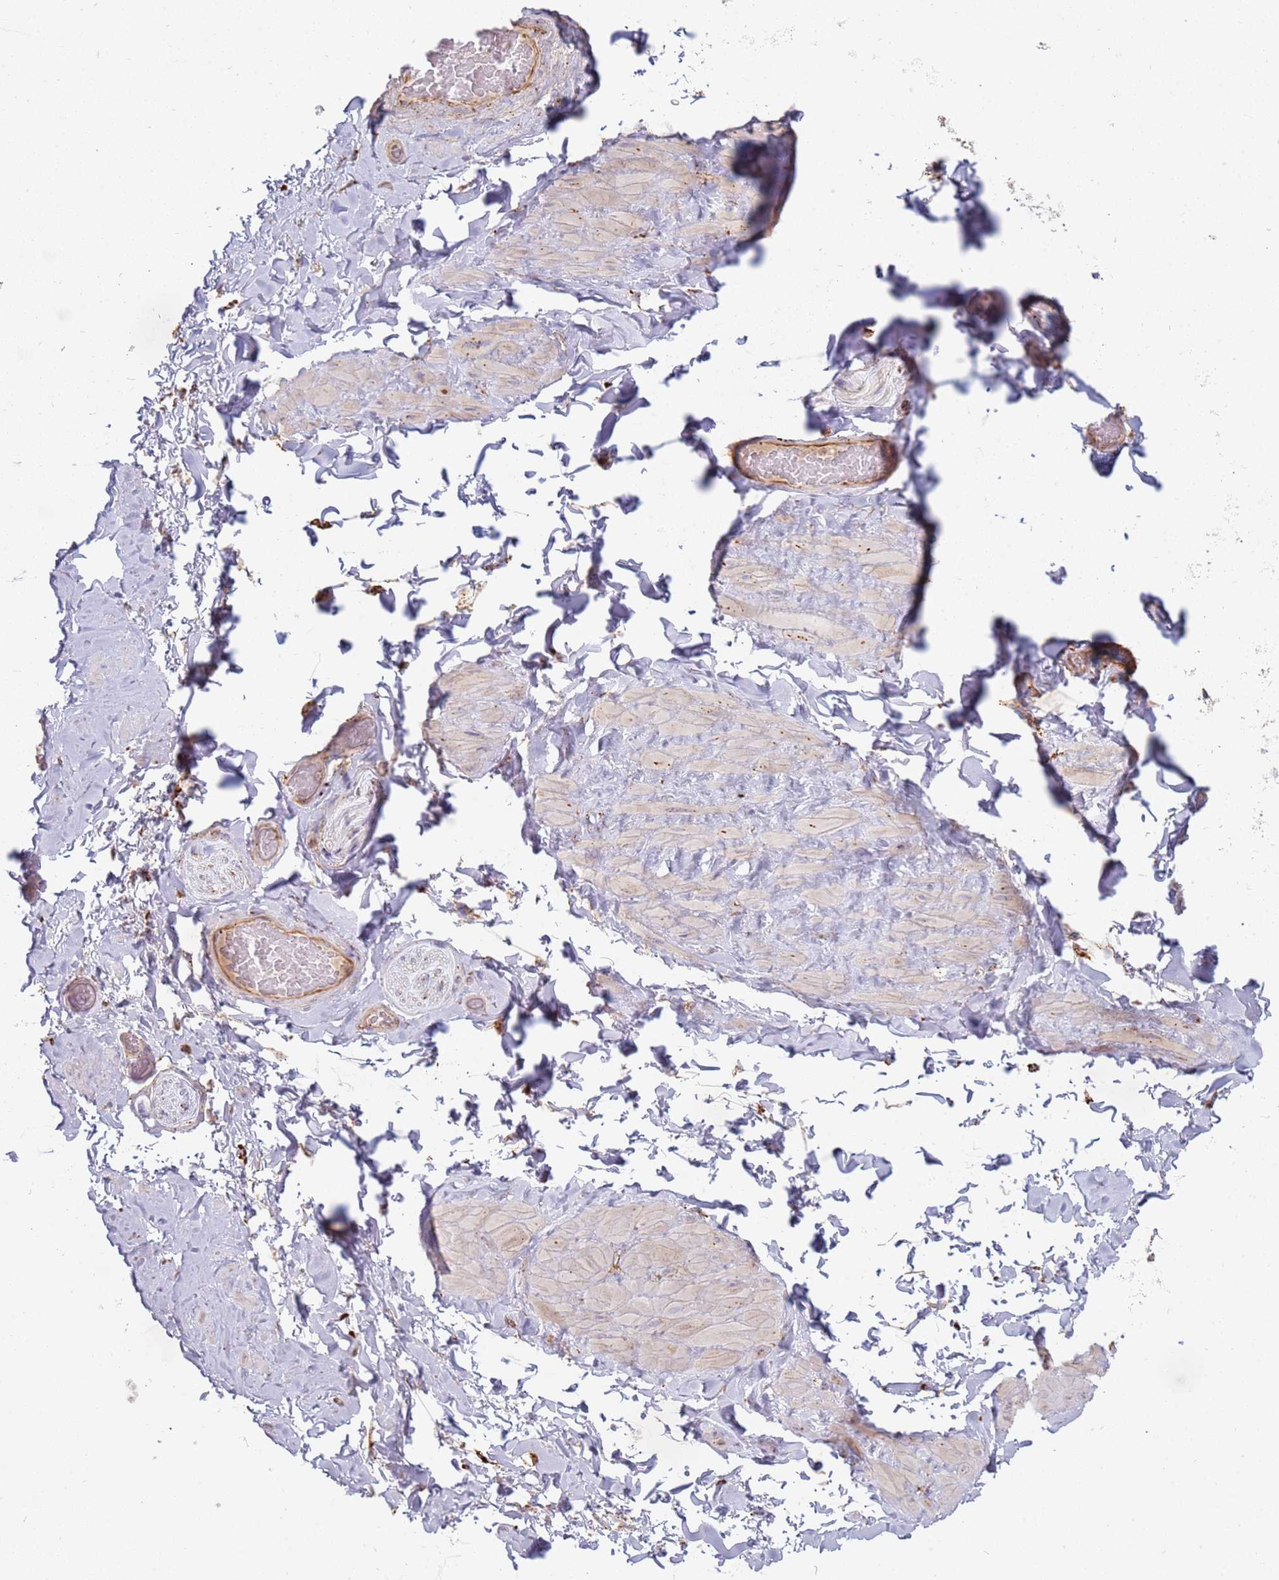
{"staining": {"intensity": "moderate", "quantity": "25%-75%", "location": "cytoplasmic/membranous"}, "tissue": "adipose tissue", "cell_type": "Adipocytes", "image_type": "normal", "snomed": [{"axis": "morphology", "description": "Normal tissue, NOS"}, {"axis": "topography", "description": "Soft tissue"}, {"axis": "topography", "description": "Vascular tissue"}], "caption": "IHC (DAB (3,3'-diaminobenzidine)) staining of unremarkable human adipose tissue shows moderate cytoplasmic/membranous protein expression in approximately 25%-75% of adipocytes.", "gene": "TMEM229B", "patient": {"sex": "male", "age": 41}}